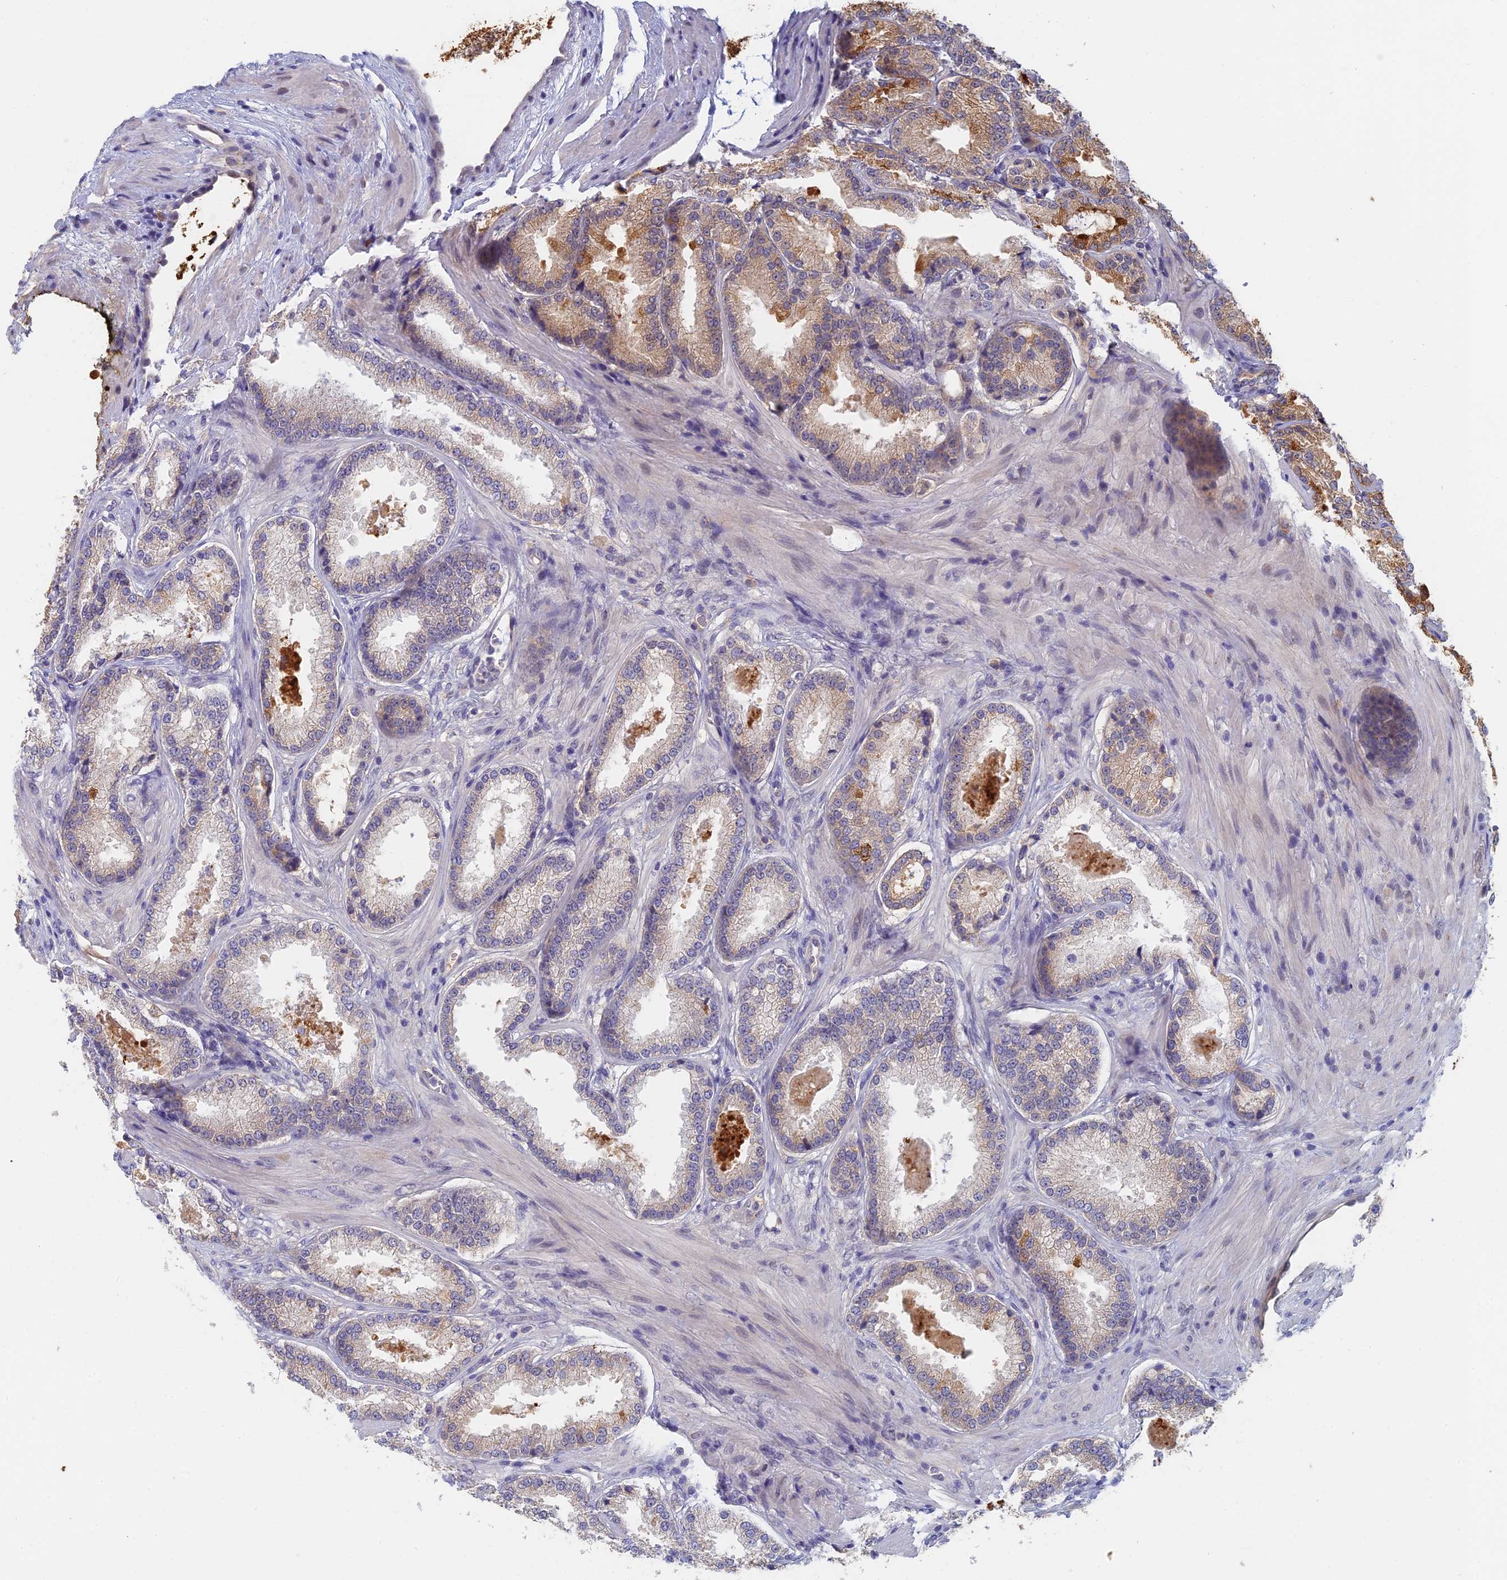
{"staining": {"intensity": "weak", "quantity": "<25%", "location": "cytoplasmic/membranous"}, "tissue": "prostate cancer", "cell_type": "Tumor cells", "image_type": "cancer", "snomed": [{"axis": "morphology", "description": "Adenocarcinoma, Low grade"}, {"axis": "topography", "description": "Prostate"}], "caption": "Prostate cancer (adenocarcinoma (low-grade)) stained for a protein using immunohistochemistry (IHC) displays no expression tumor cells.", "gene": "GPATCH1", "patient": {"sex": "male", "age": 59}}